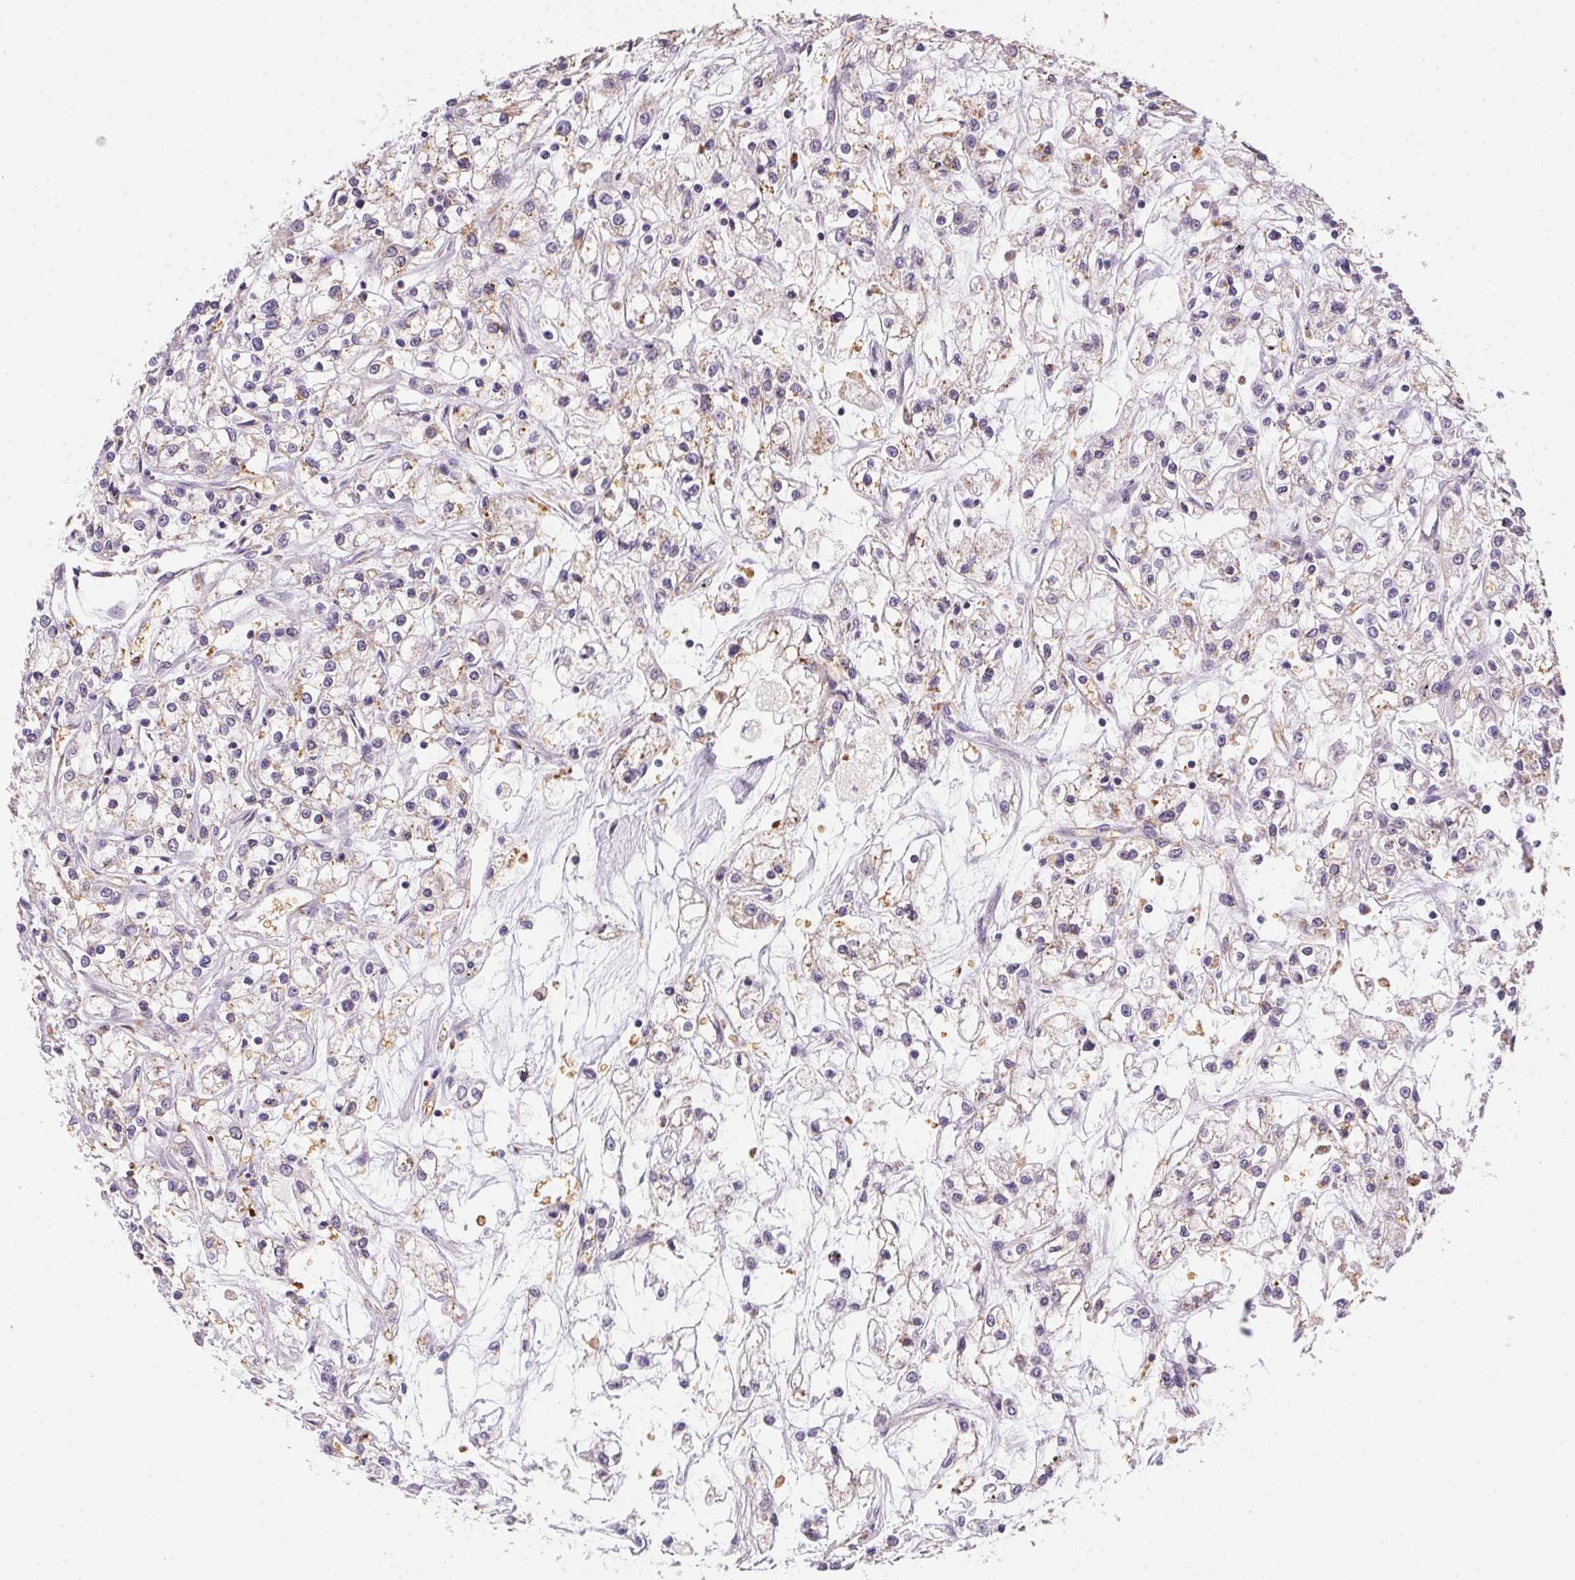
{"staining": {"intensity": "weak", "quantity": "25%-75%", "location": "cytoplasmic/membranous"}, "tissue": "renal cancer", "cell_type": "Tumor cells", "image_type": "cancer", "snomed": [{"axis": "morphology", "description": "Adenocarcinoma, NOS"}, {"axis": "topography", "description": "Kidney"}], "caption": "Adenocarcinoma (renal) stained for a protein (brown) shows weak cytoplasmic/membranous positive expression in approximately 25%-75% of tumor cells.", "gene": "METTL13", "patient": {"sex": "female", "age": 59}}